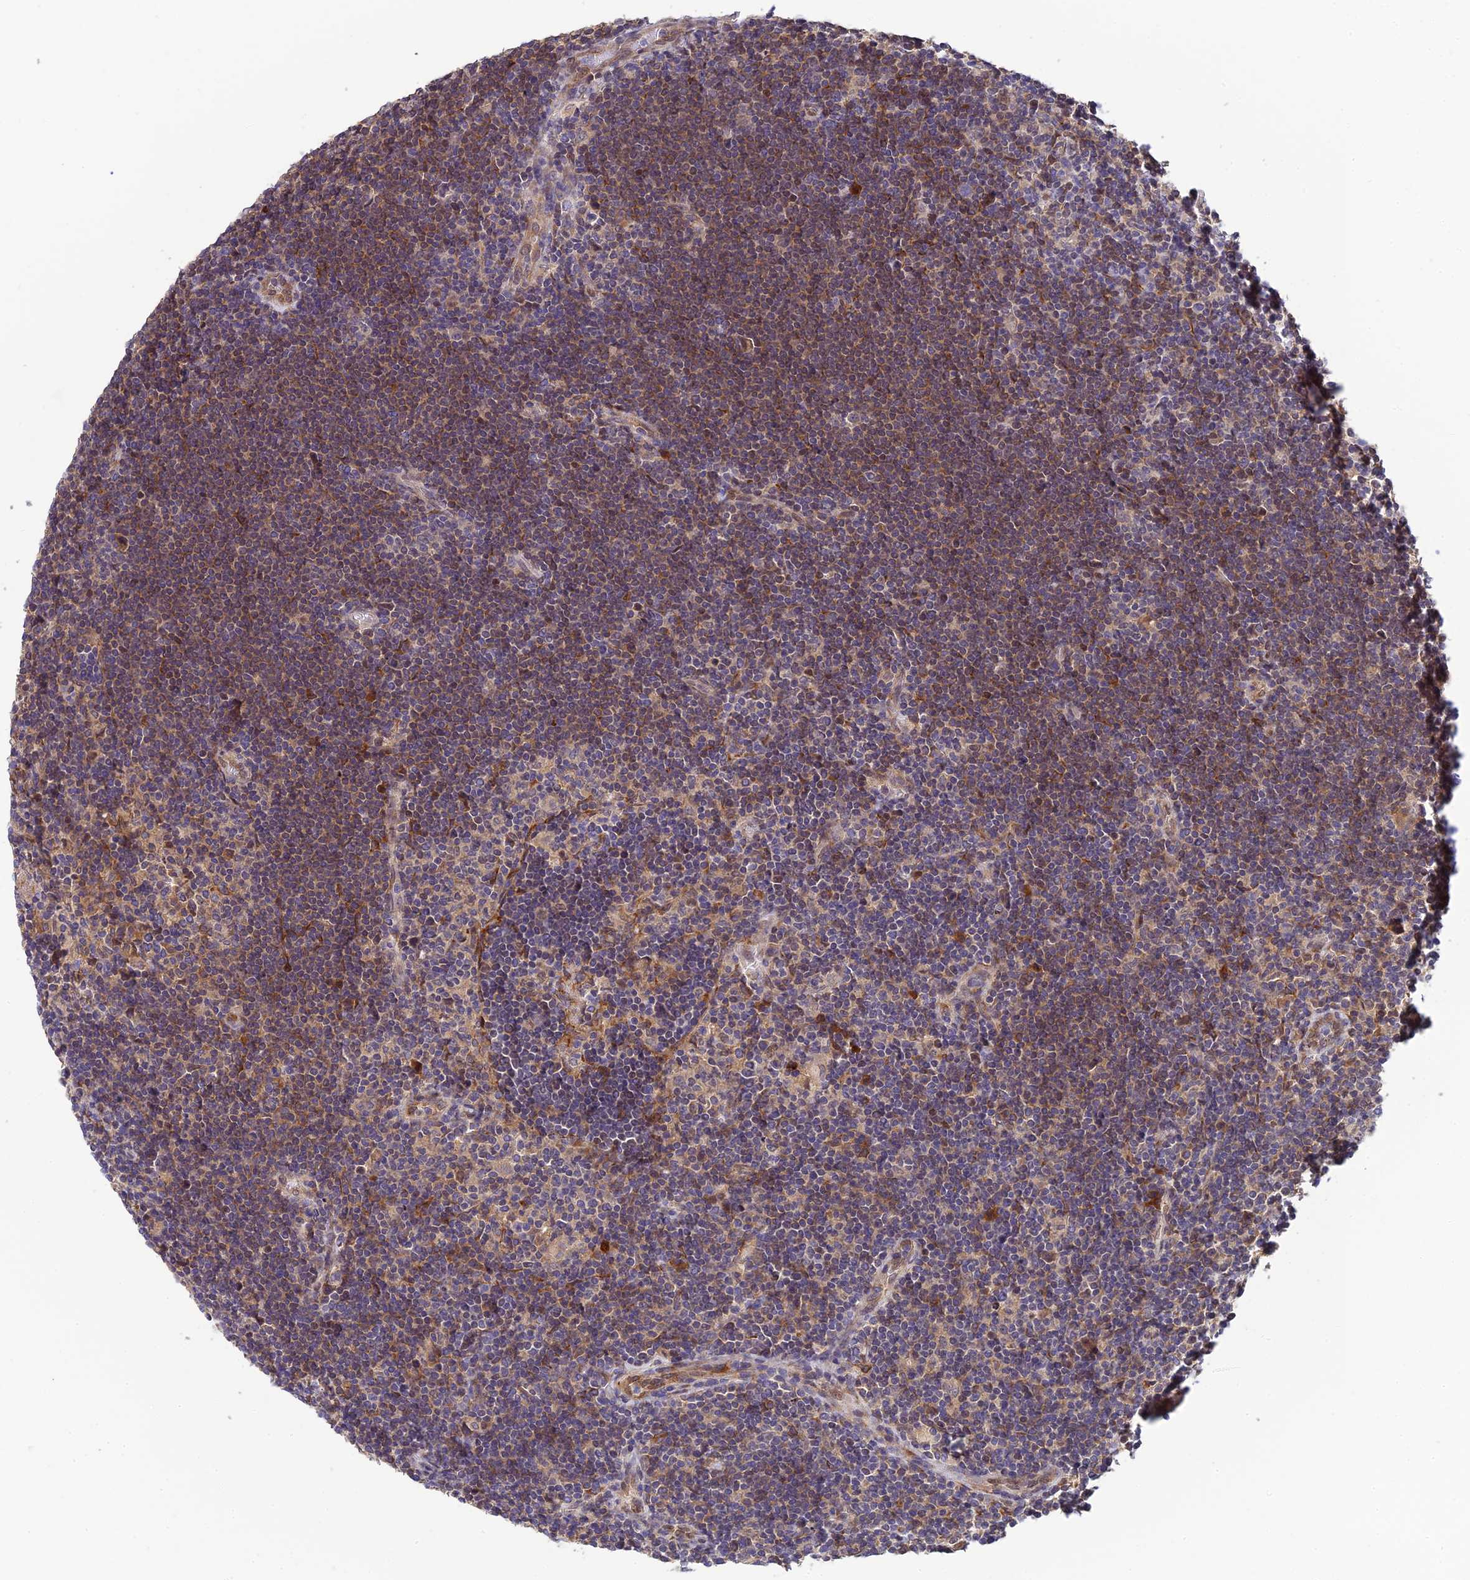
{"staining": {"intensity": "negative", "quantity": "none", "location": "none"}, "tissue": "lymphoma", "cell_type": "Tumor cells", "image_type": "cancer", "snomed": [{"axis": "morphology", "description": "Hodgkin's disease, NOS"}, {"axis": "topography", "description": "Lymph node"}], "caption": "Immunohistochemistry (IHC) histopathology image of human Hodgkin's disease stained for a protein (brown), which demonstrates no staining in tumor cells.", "gene": "P3H3", "patient": {"sex": "female", "age": 57}}